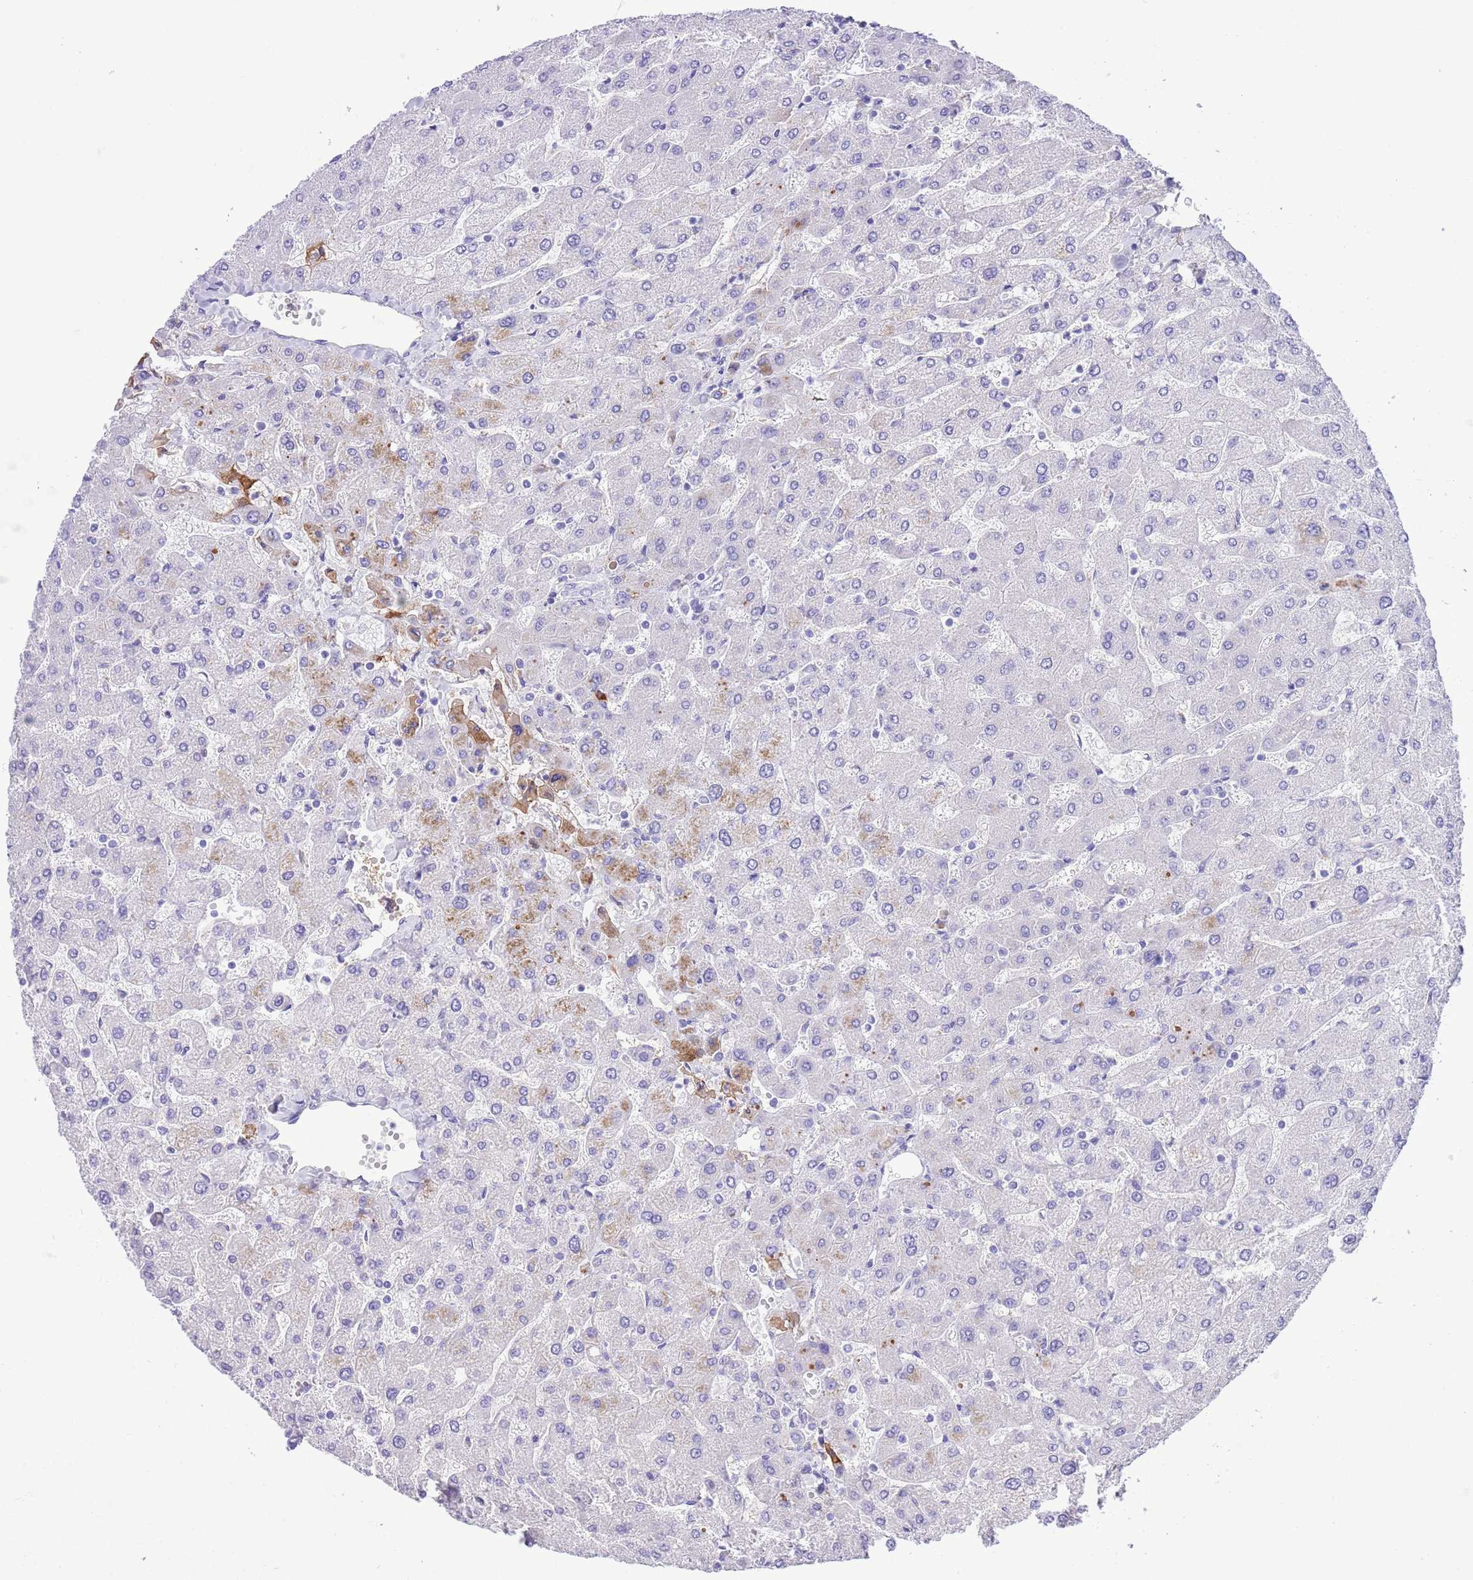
{"staining": {"intensity": "negative", "quantity": "none", "location": "none"}, "tissue": "liver", "cell_type": "Cholangiocytes", "image_type": "normal", "snomed": [{"axis": "morphology", "description": "Normal tissue, NOS"}, {"axis": "topography", "description": "Liver"}], "caption": "Photomicrograph shows no significant protein expression in cholangiocytes of unremarkable liver.", "gene": "IGF1", "patient": {"sex": "male", "age": 55}}